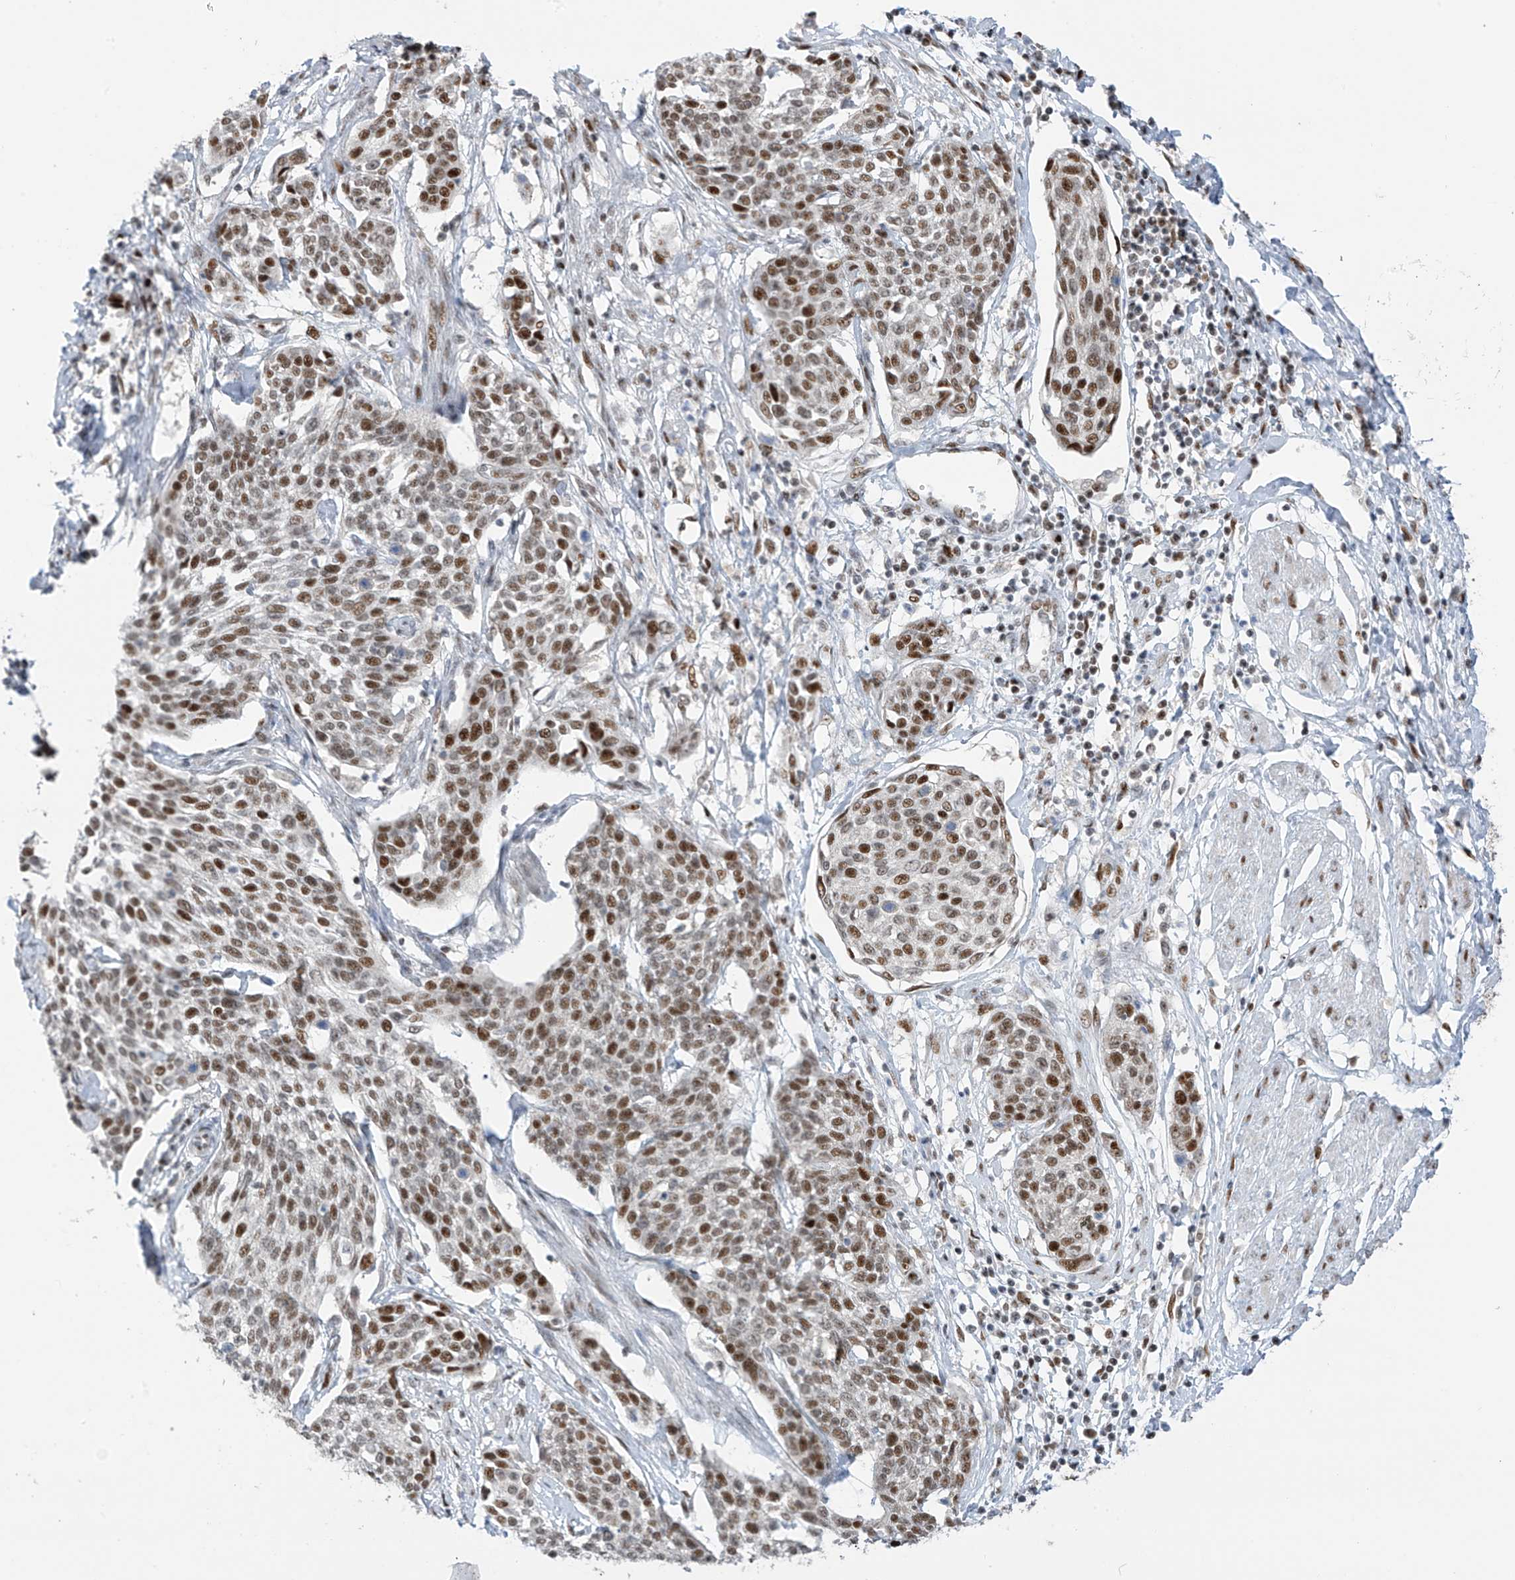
{"staining": {"intensity": "moderate", "quantity": "25%-75%", "location": "nuclear"}, "tissue": "cervical cancer", "cell_type": "Tumor cells", "image_type": "cancer", "snomed": [{"axis": "morphology", "description": "Squamous cell carcinoma, NOS"}, {"axis": "topography", "description": "Cervix"}], "caption": "The immunohistochemical stain shows moderate nuclear staining in tumor cells of cervical cancer (squamous cell carcinoma) tissue.", "gene": "ZCWPW2", "patient": {"sex": "female", "age": 34}}